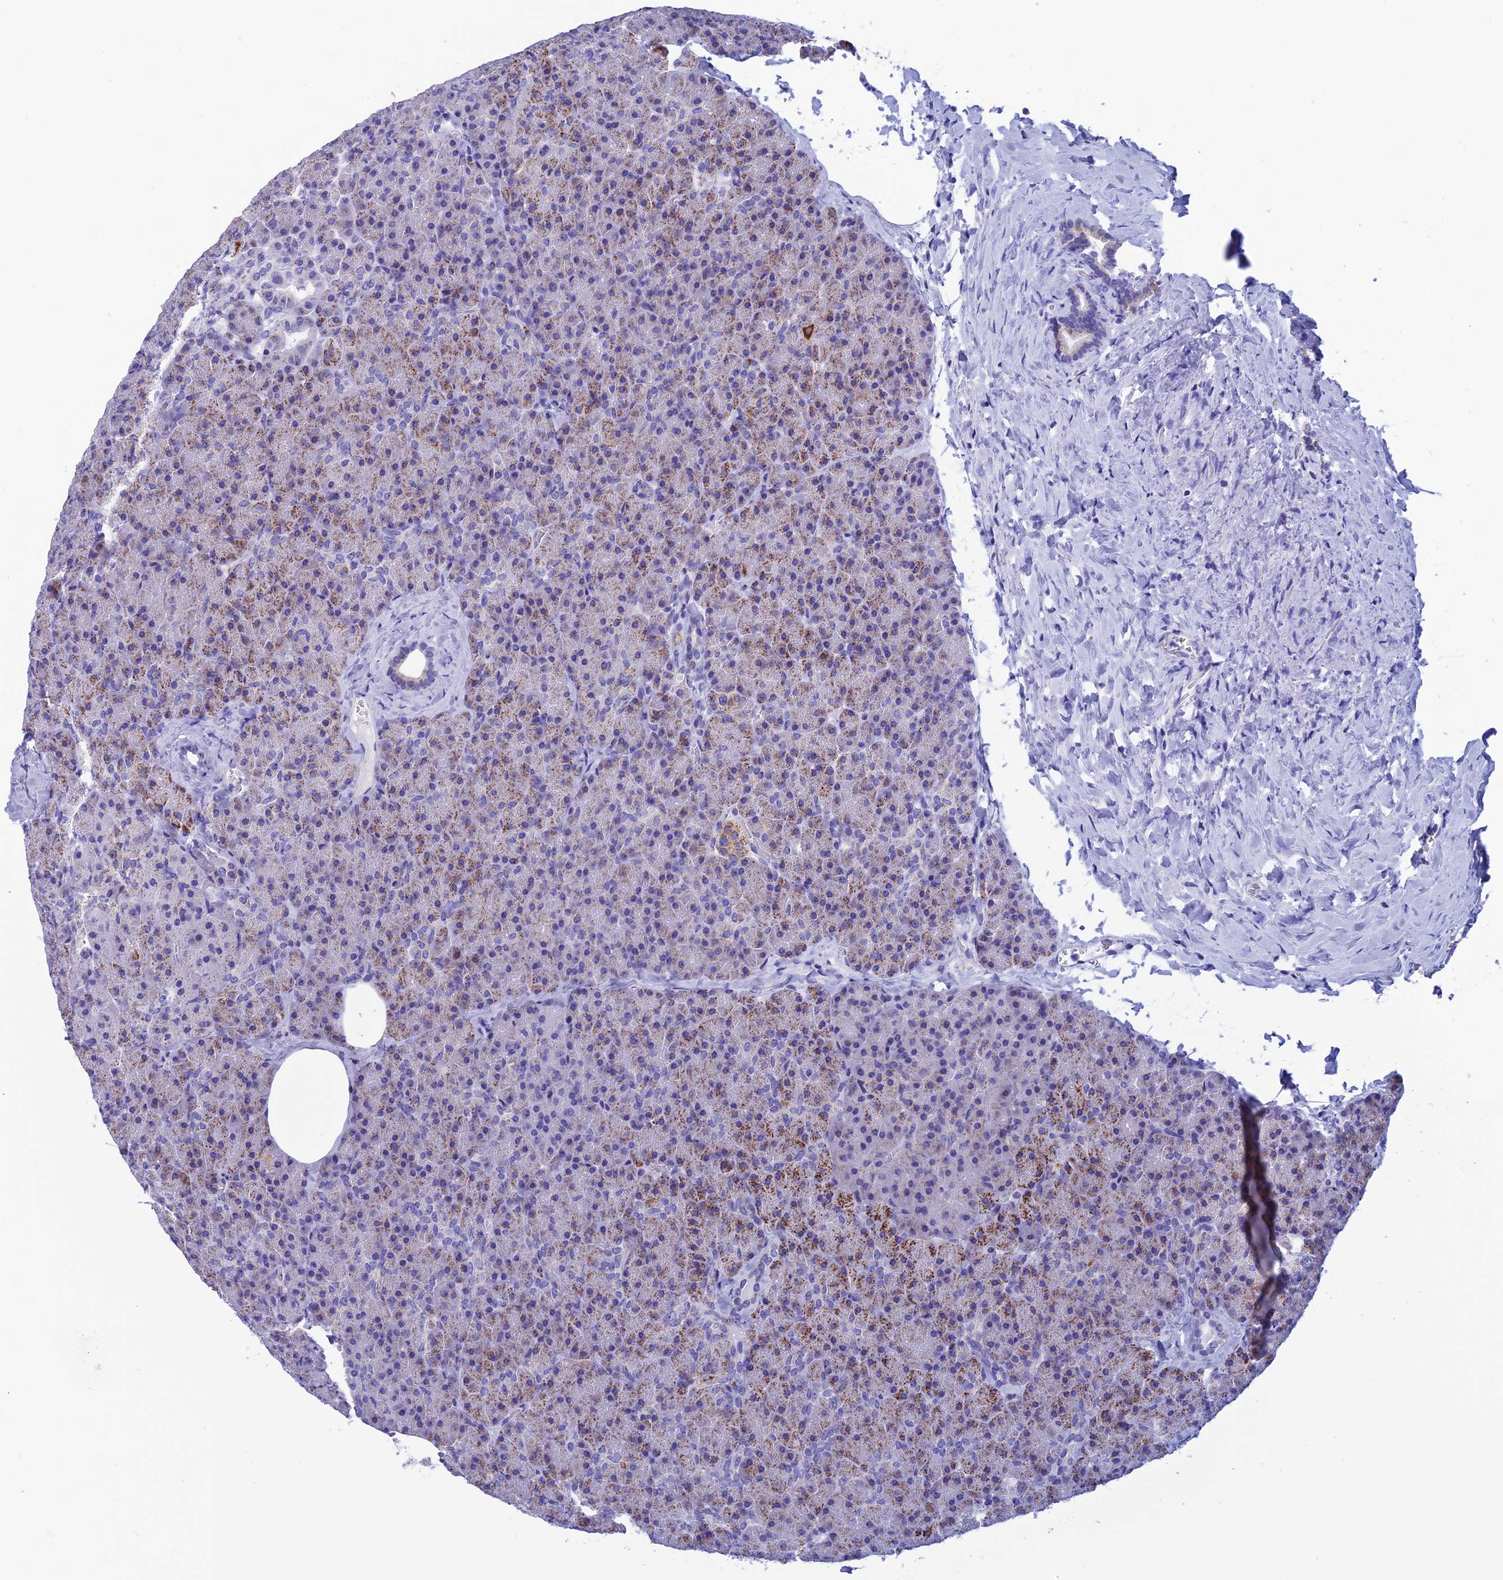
{"staining": {"intensity": "moderate", "quantity": "25%-75%", "location": "cytoplasmic/membranous"}, "tissue": "pancreas", "cell_type": "Exocrine glandular cells", "image_type": "normal", "snomed": [{"axis": "morphology", "description": "Normal tissue, NOS"}, {"axis": "morphology", "description": "Carcinoid, malignant, NOS"}, {"axis": "topography", "description": "Pancreas"}], "caption": "Immunohistochemical staining of normal pancreas demonstrates 25%-75% levels of moderate cytoplasmic/membranous protein staining in about 25%-75% of exocrine glandular cells.", "gene": "NXPE4", "patient": {"sex": "female", "age": 35}}